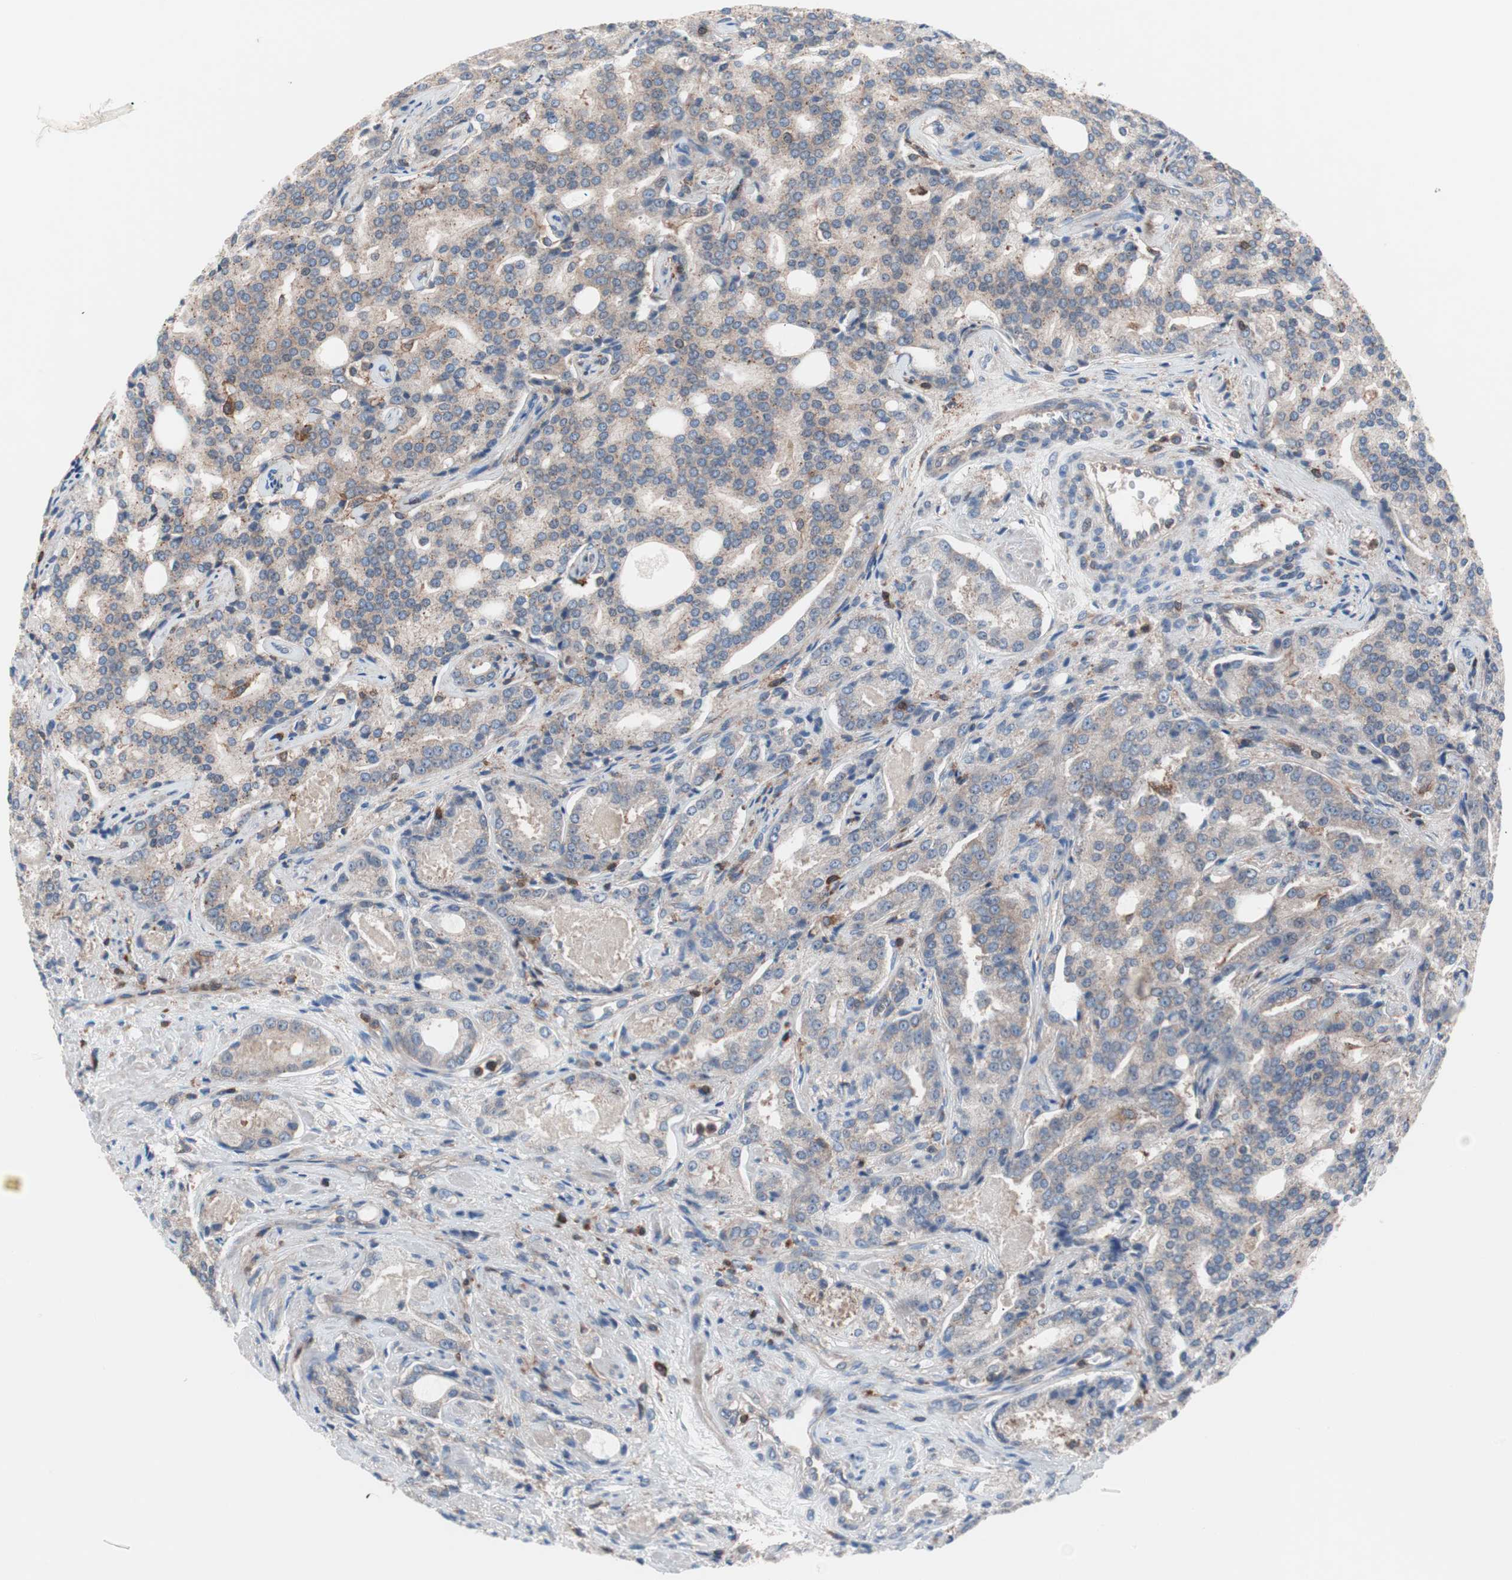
{"staining": {"intensity": "moderate", "quantity": ">75%", "location": "cytoplasmic/membranous"}, "tissue": "prostate cancer", "cell_type": "Tumor cells", "image_type": "cancer", "snomed": [{"axis": "morphology", "description": "Adenocarcinoma, High grade"}, {"axis": "topography", "description": "Prostate"}], "caption": "Protein expression analysis of prostate cancer (adenocarcinoma (high-grade)) shows moderate cytoplasmic/membranous staining in about >75% of tumor cells. (DAB IHC, brown staining for protein, blue staining for nuclei).", "gene": "PIK3R1", "patient": {"sex": "male", "age": 72}}